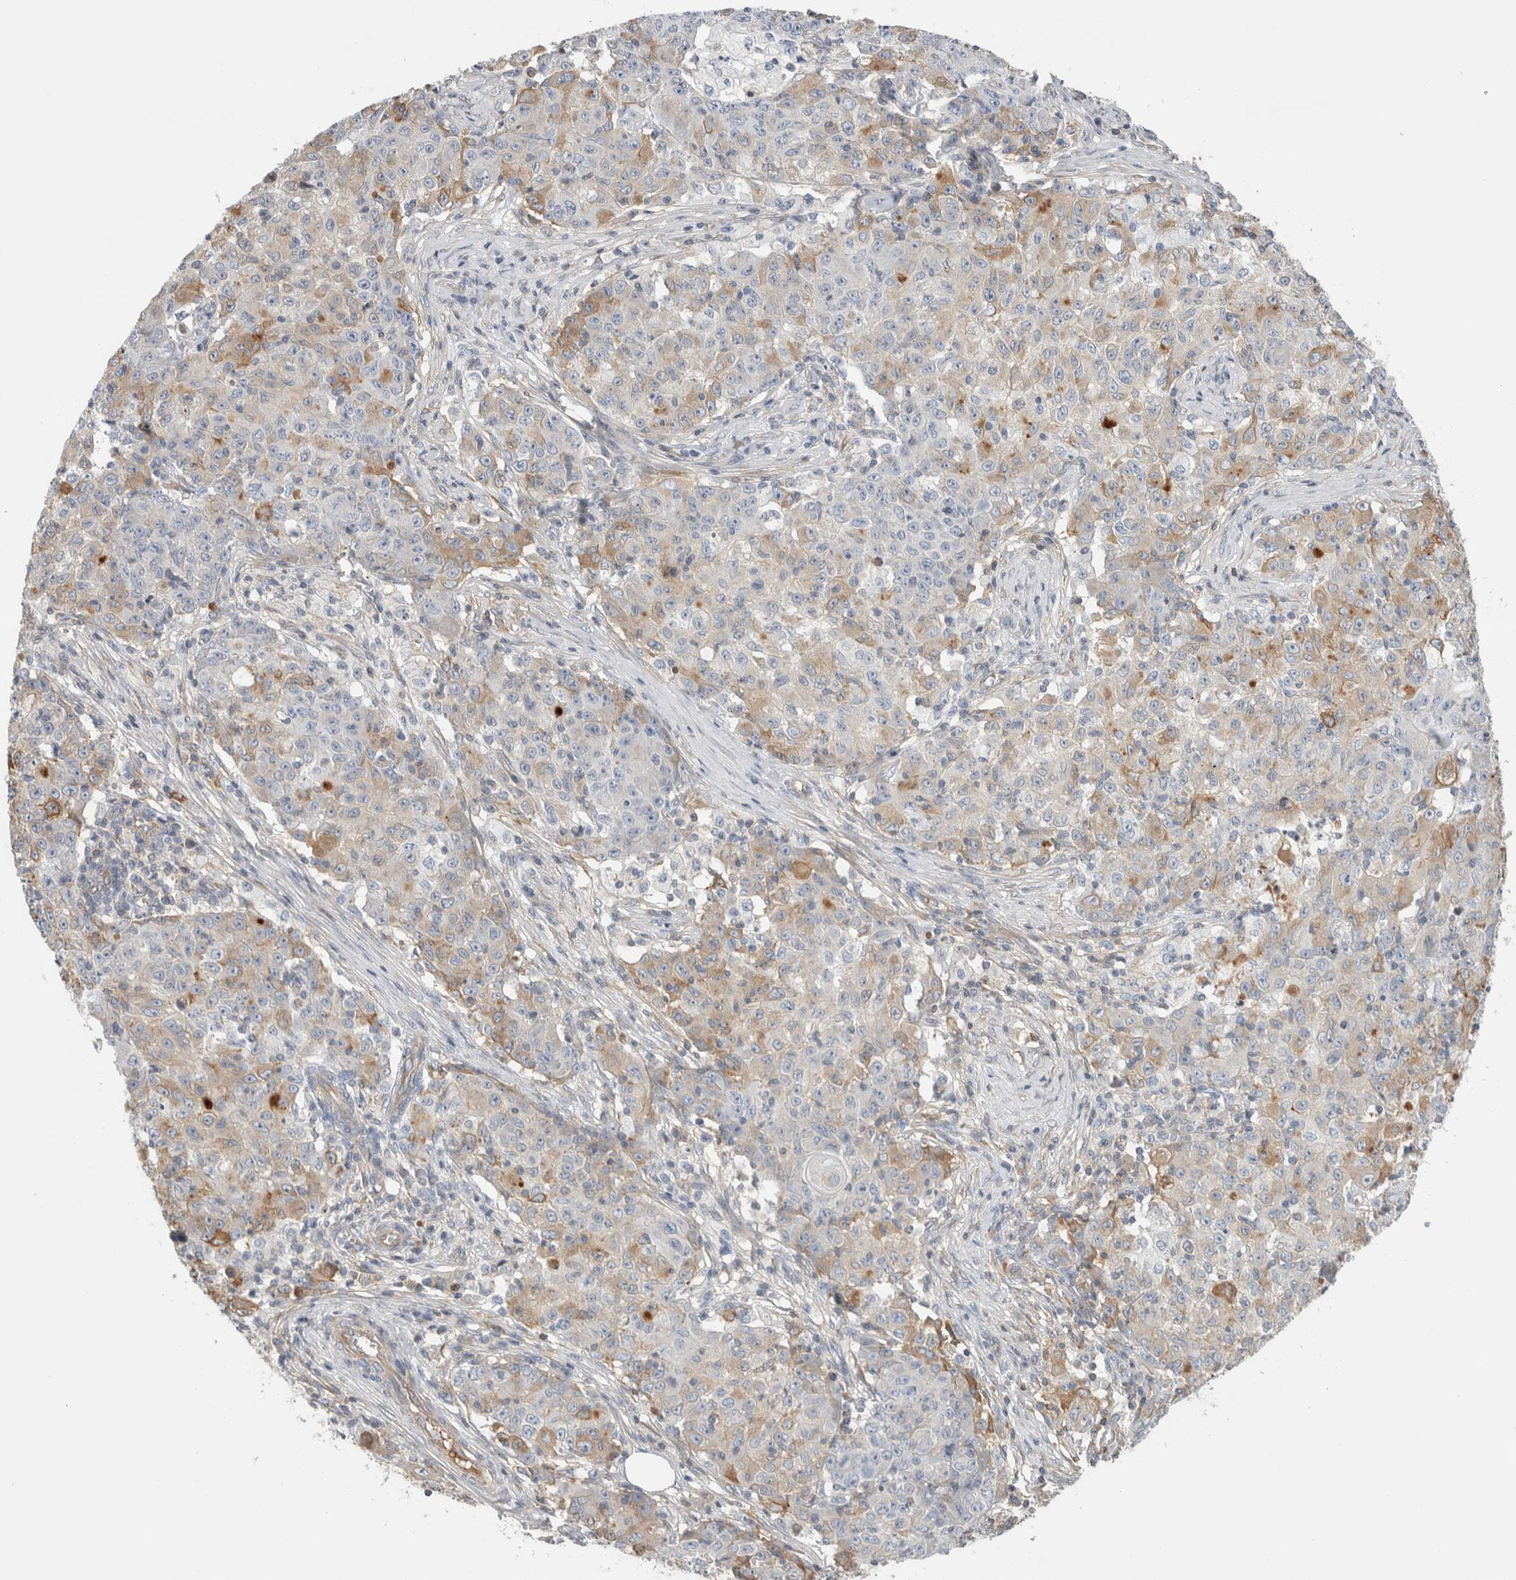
{"staining": {"intensity": "weak", "quantity": "<25%", "location": "cytoplasmic/membranous"}, "tissue": "ovarian cancer", "cell_type": "Tumor cells", "image_type": "cancer", "snomed": [{"axis": "morphology", "description": "Carcinoma, endometroid"}, {"axis": "topography", "description": "Ovary"}], "caption": "Immunohistochemistry (IHC) image of endometroid carcinoma (ovarian) stained for a protein (brown), which demonstrates no expression in tumor cells.", "gene": "CFI", "patient": {"sex": "female", "age": 42}}